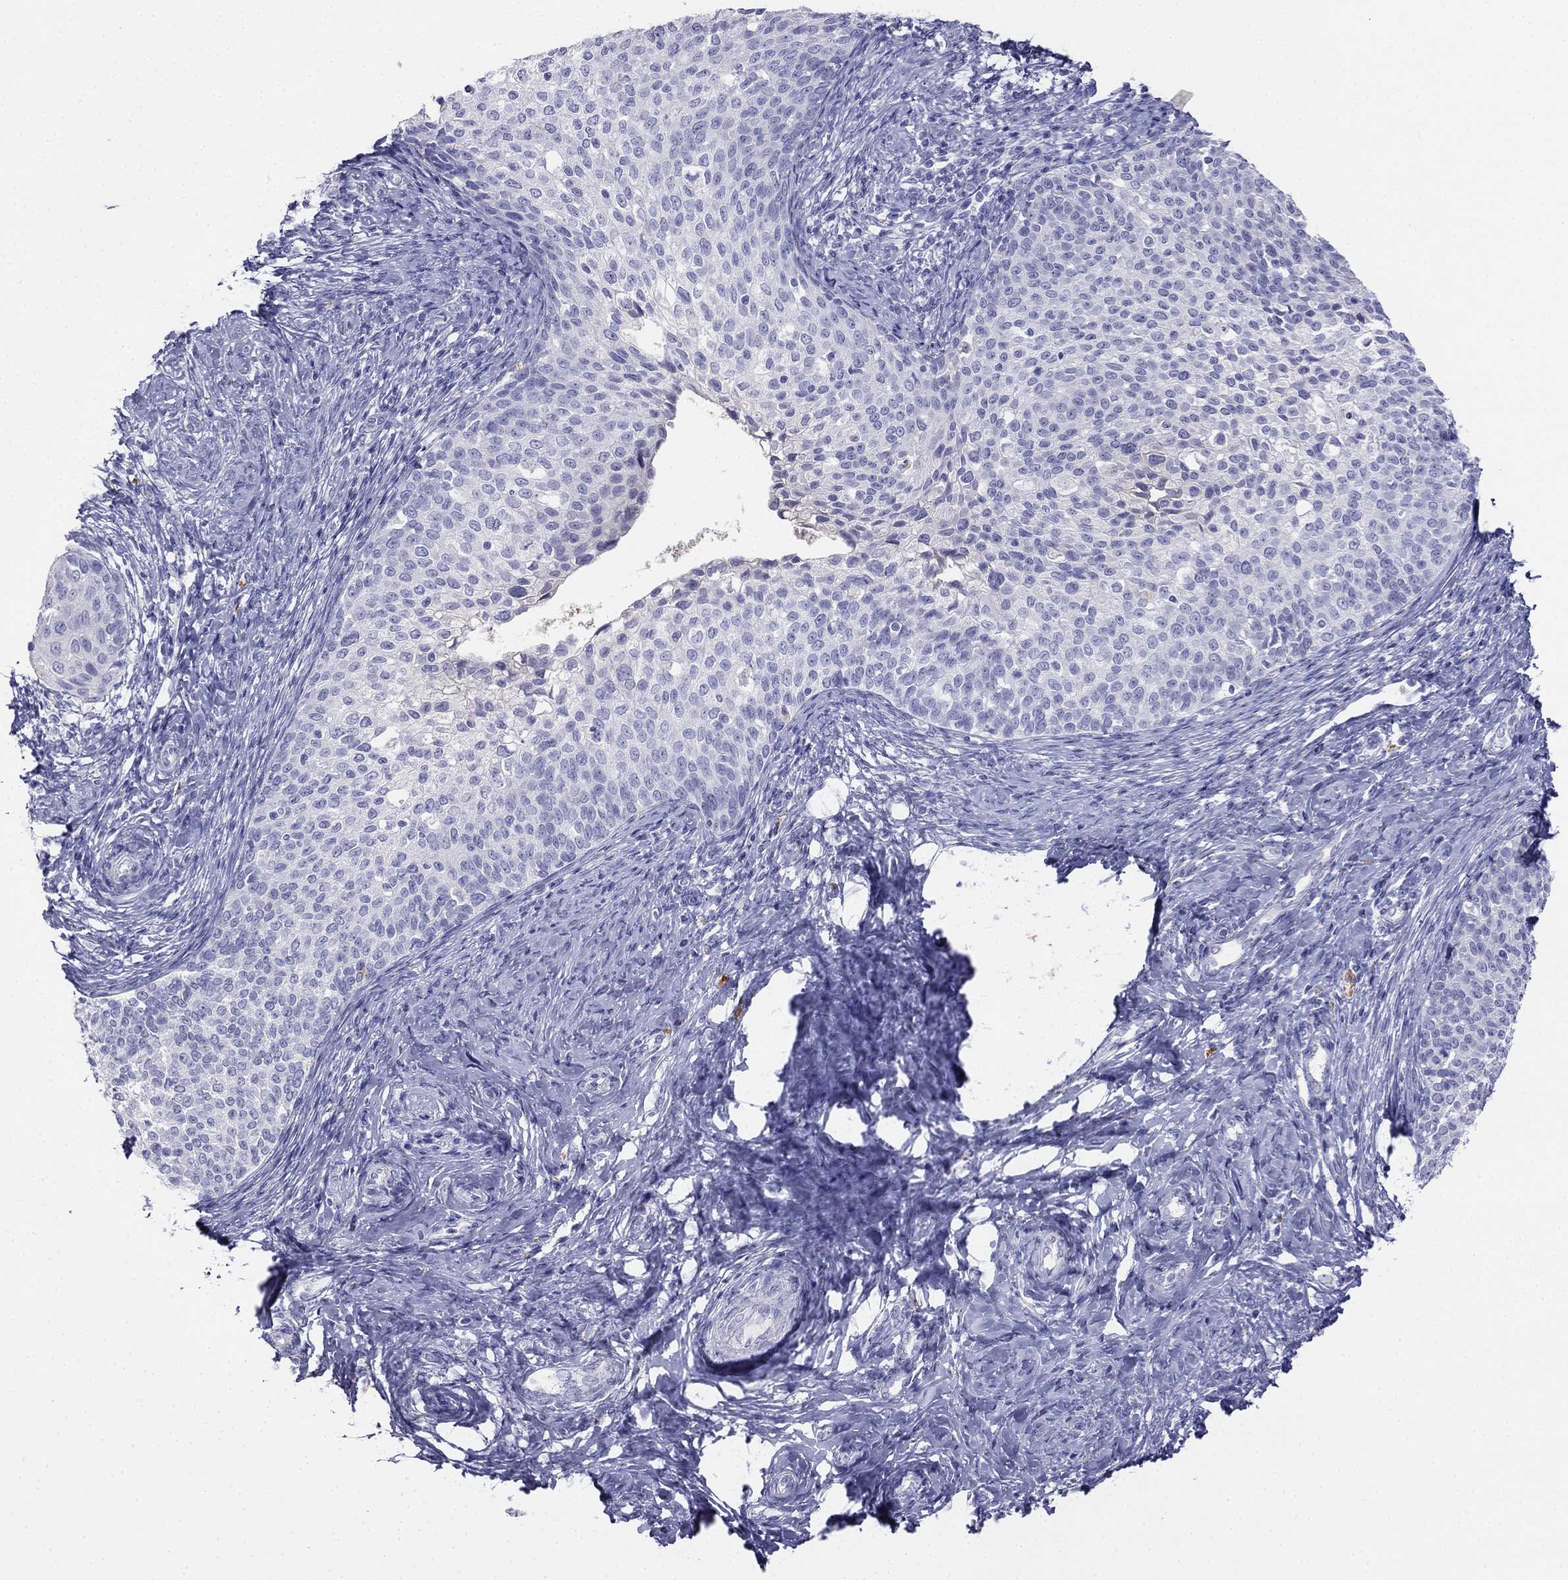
{"staining": {"intensity": "negative", "quantity": "none", "location": "none"}, "tissue": "cervical cancer", "cell_type": "Tumor cells", "image_type": "cancer", "snomed": [{"axis": "morphology", "description": "Squamous cell carcinoma, NOS"}, {"axis": "topography", "description": "Cervix"}], "caption": "Immunohistochemistry (IHC) micrograph of neoplastic tissue: cervical squamous cell carcinoma stained with DAB (3,3'-diaminobenzidine) reveals no significant protein staining in tumor cells.", "gene": "ALOXE3", "patient": {"sex": "female", "age": 51}}